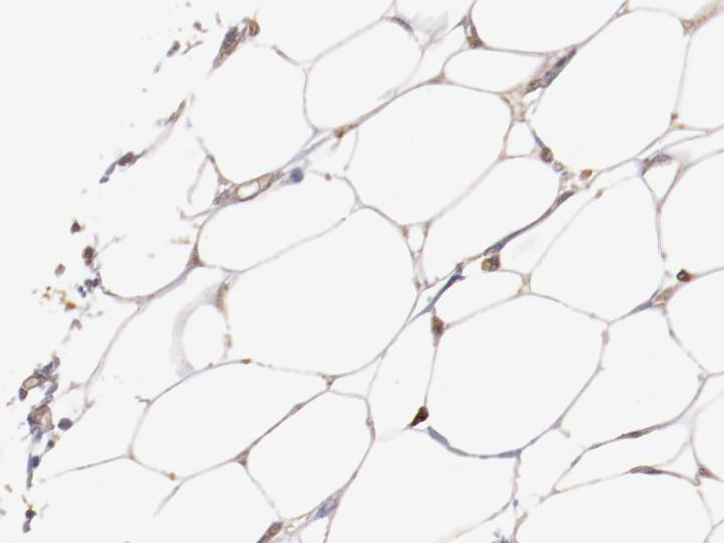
{"staining": {"intensity": "moderate", "quantity": ">75%", "location": "cytoplasmic/membranous"}, "tissue": "colorectal cancer", "cell_type": "Tumor cells", "image_type": "cancer", "snomed": [{"axis": "morphology", "description": "Normal tissue, NOS"}, {"axis": "morphology", "description": "Adenocarcinoma, NOS"}, {"axis": "topography", "description": "Colon"}, {"axis": "topography", "description": "Peripheral nerve tissue"}], "caption": "Immunohistochemical staining of human colorectal adenocarcinoma demonstrates medium levels of moderate cytoplasmic/membranous staining in about >75% of tumor cells.", "gene": "SRRD", "patient": {"sex": "male", "age": 14}}